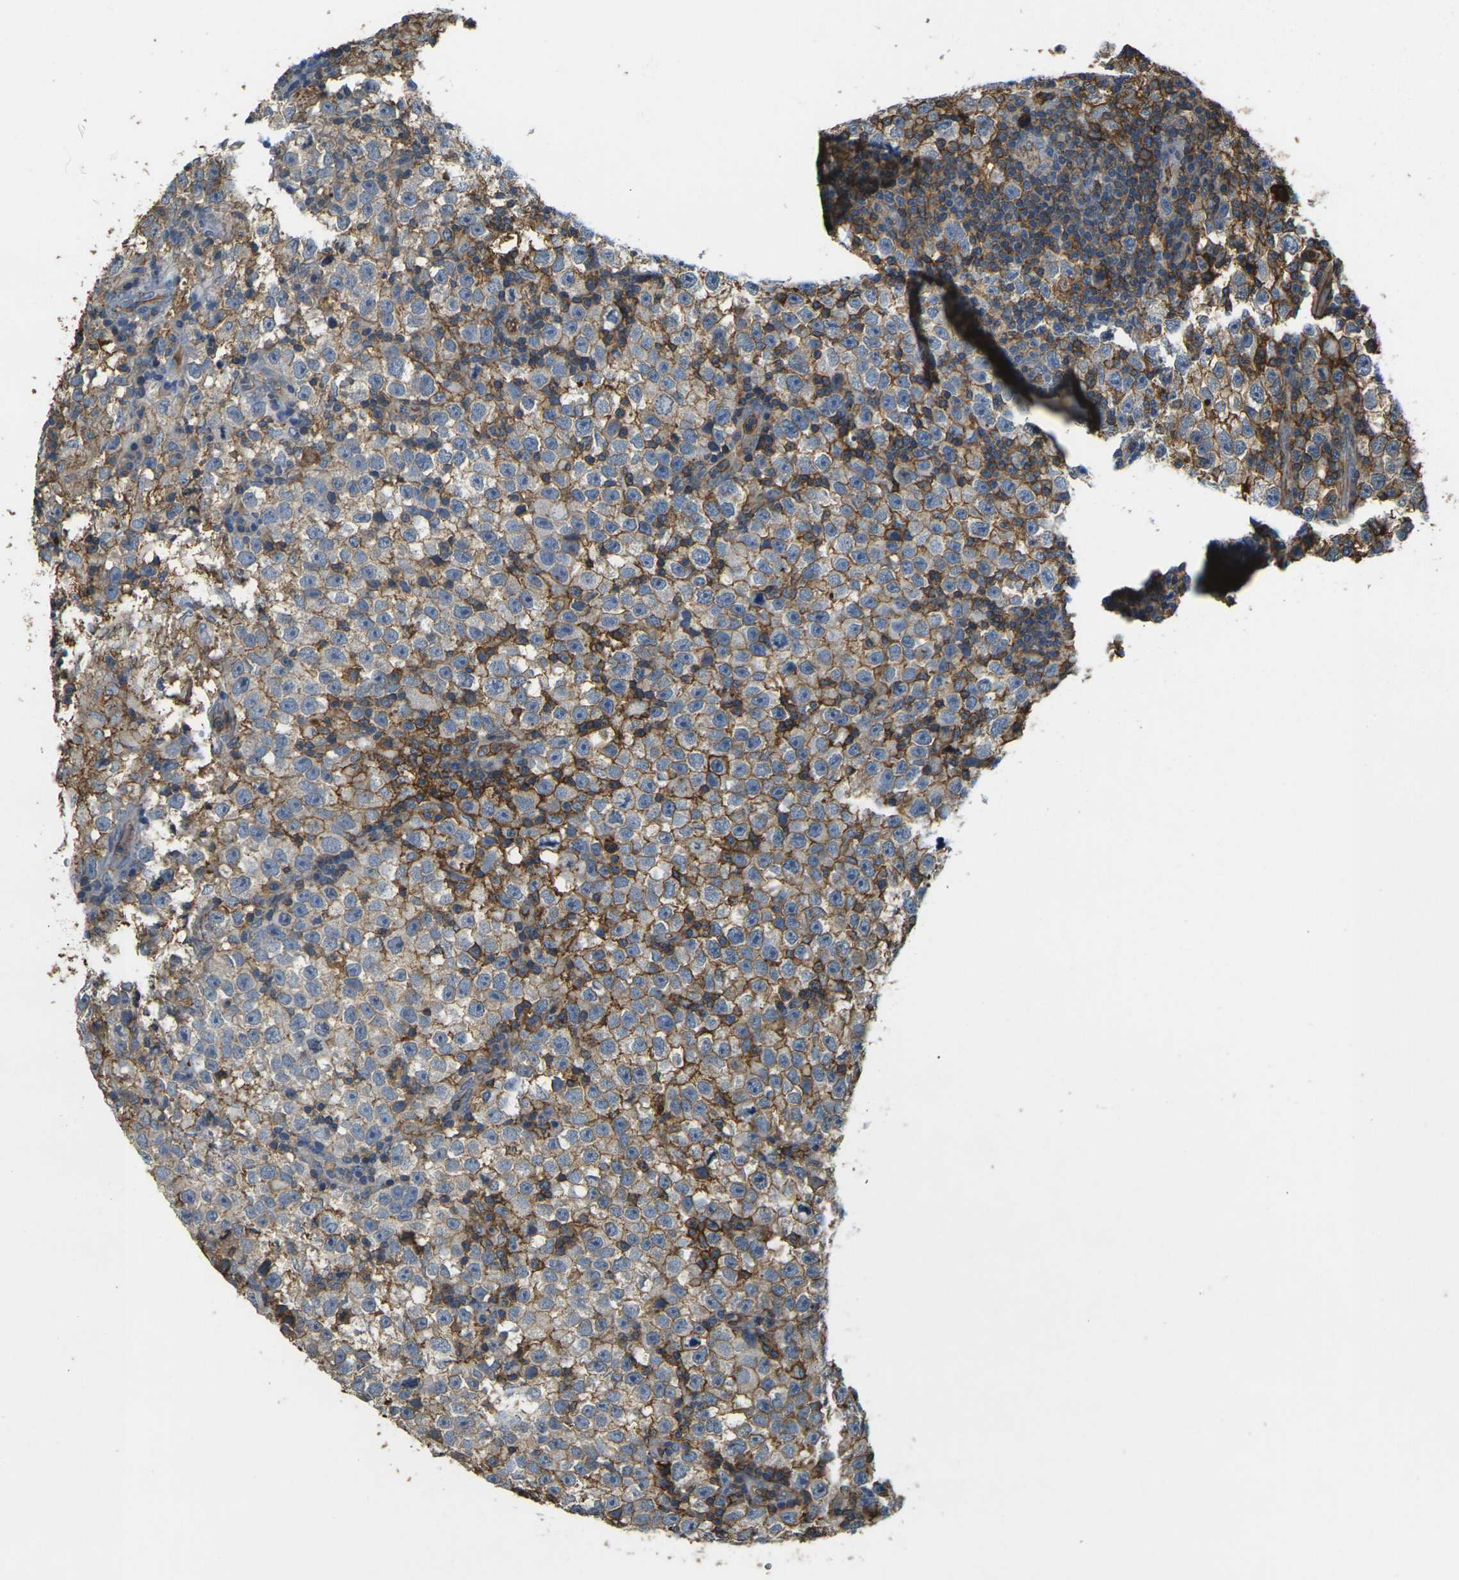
{"staining": {"intensity": "moderate", "quantity": ">75%", "location": "cytoplasmic/membranous"}, "tissue": "testis cancer", "cell_type": "Tumor cells", "image_type": "cancer", "snomed": [{"axis": "morphology", "description": "Seminoma, NOS"}, {"axis": "topography", "description": "Testis"}], "caption": "Protein expression analysis of human testis seminoma reveals moderate cytoplasmic/membranous staining in approximately >75% of tumor cells.", "gene": "PLCD1", "patient": {"sex": "male", "age": 43}}